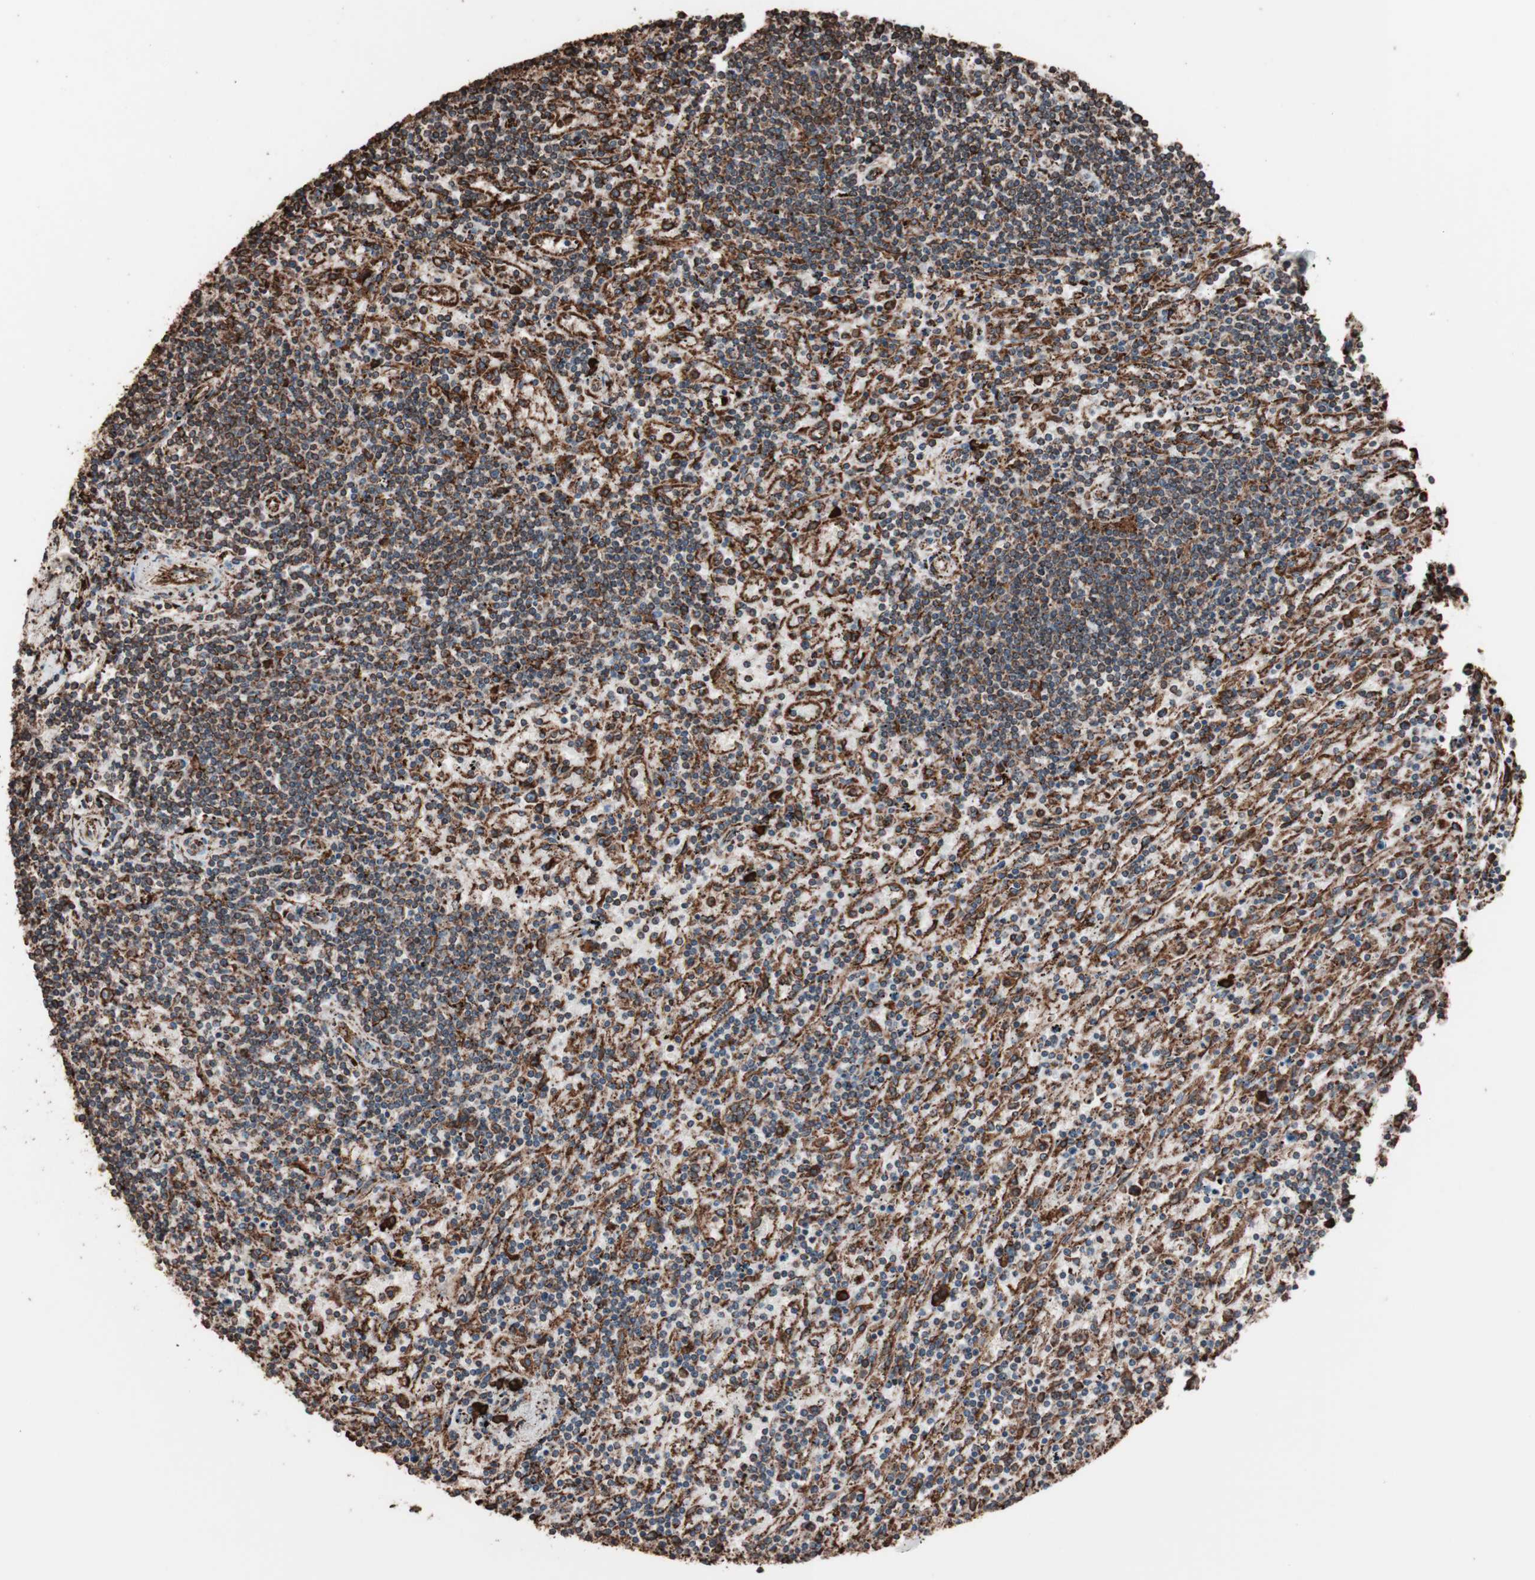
{"staining": {"intensity": "strong", "quantity": ">75%", "location": "cytoplasmic/membranous"}, "tissue": "lymphoma", "cell_type": "Tumor cells", "image_type": "cancer", "snomed": [{"axis": "morphology", "description": "Malignant lymphoma, non-Hodgkin's type, Low grade"}, {"axis": "topography", "description": "Spleen"}], "caption": "Human lymphoma stained for a protein (brown) reveals strong cytoplasmic/membranous positive staining in approximately >75% of tumor cells.", "gene": "HSP90B1", "patient": {"sex": "male", "age": 76}}